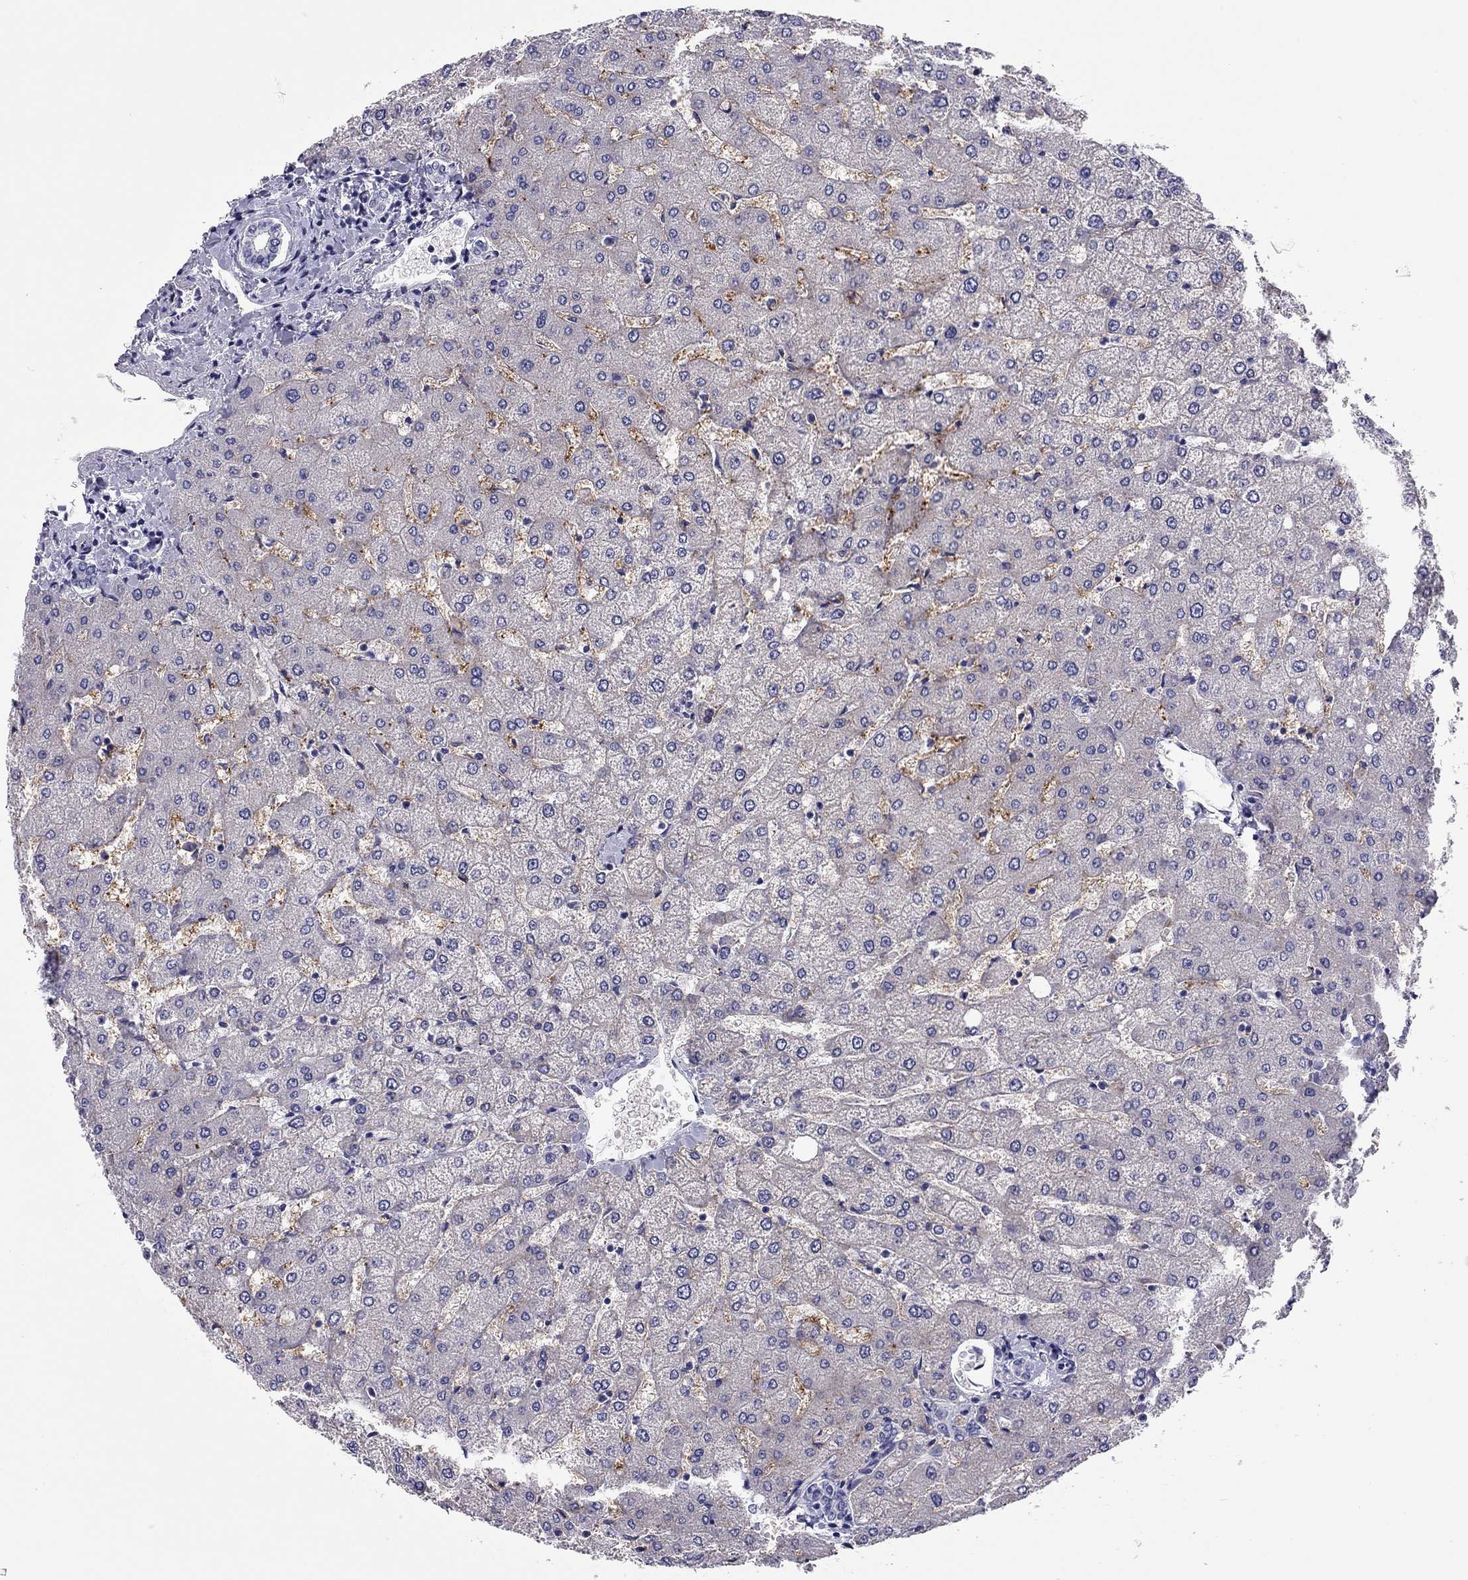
{"staining": {"intensity": "negative", "quantity": "none", "location": "none"}, "tissue": "liver", "cell_type": "Cholangiocytes", "image_type": "normal", "snomed": [{"axis": "morphology", "description": "Normal tissue, NOS"}, {"axis": "topography", "description": "Liver"}], "caption": "Immunohistochemical staining of unremarkable liver demonstrates no significant positivity in cholangiocytes.", "gene": "SCARB1", "patient": {"sex": "female", "age": 54}}